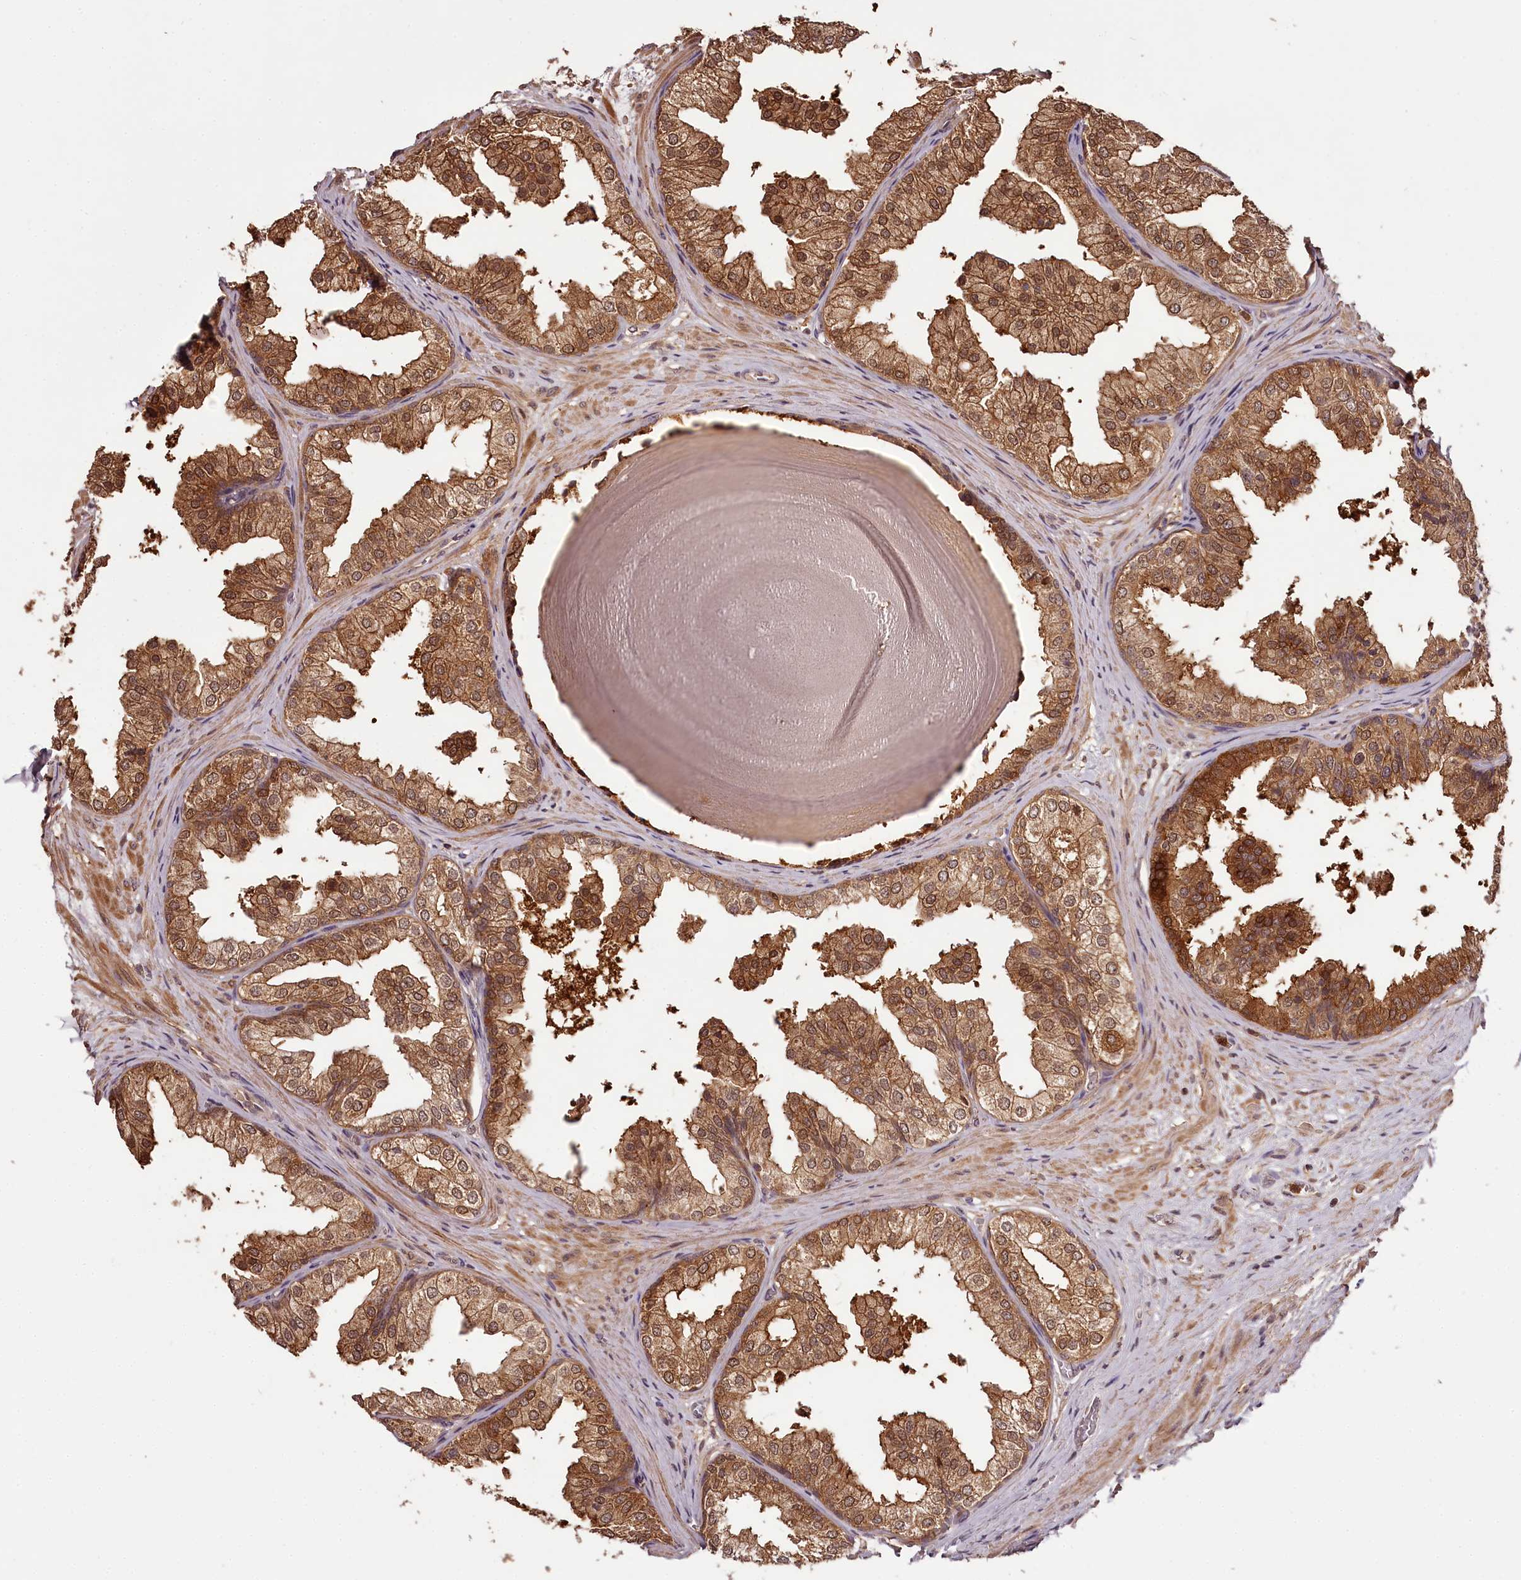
{"staining": {"intensity": "strong", "quantity": ">75%", "location": "cytoplasmic/membranous,nuclear"}, "tissue": "prostate", "cell_type": "Glandular cells", "image_type": "normal", "snomed": [{"axis": "morphology", "description": "Normal tissue, NOS"}, {"axis": "topography", "description": "Prostate"}], "caption": "DAB immunohistochemical staining of unremarkable prostate demonstrates strong cytoplasmic/membranous,nuclear protein positivity in approximately >75% of glandular cells.", "gene": "TTC12", "patient": {"sex": "male", "age": 48}}